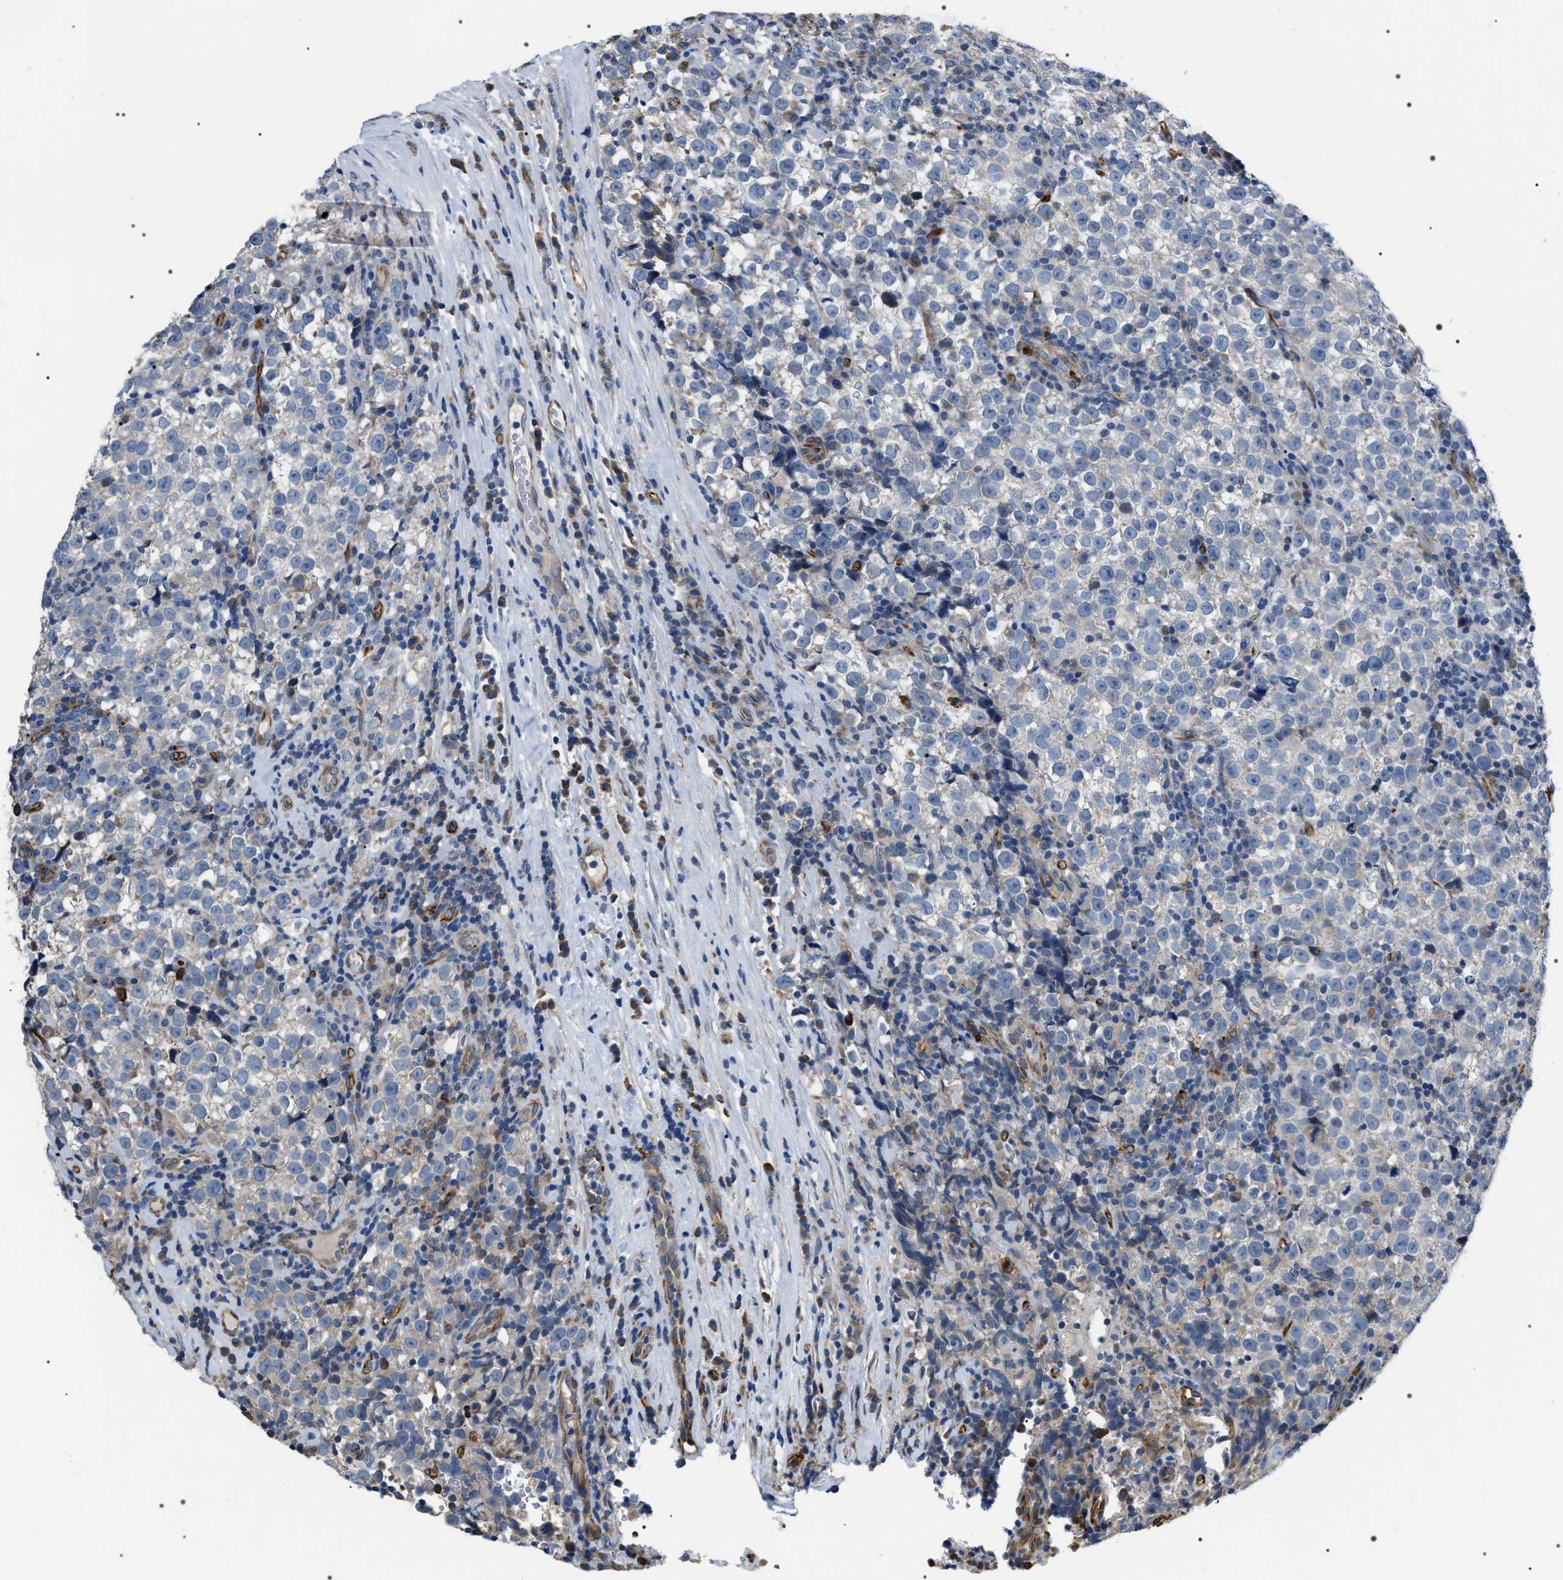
{"staining": {"intensity": "negative", "quantity": "none", "location": "none"}, "tissue": "testis cancer", "cell_type": "Tumor cells", "image_type": "cancer", "snomed": [{"axis": "morphology", "description": "Normal tissue, NOS"}, {"axis": "morphology", "description": "Seminoma, NOS"}, {"axis": "topography", "description": "Testis"}], "caption": "This is a histopathology image of immunohistochemistry (IHC) staining of testis cancer, which shows no positivity in tumor cells.", "gene": "PKD1L1", "patient": {"sex": "male", "age": 43}}